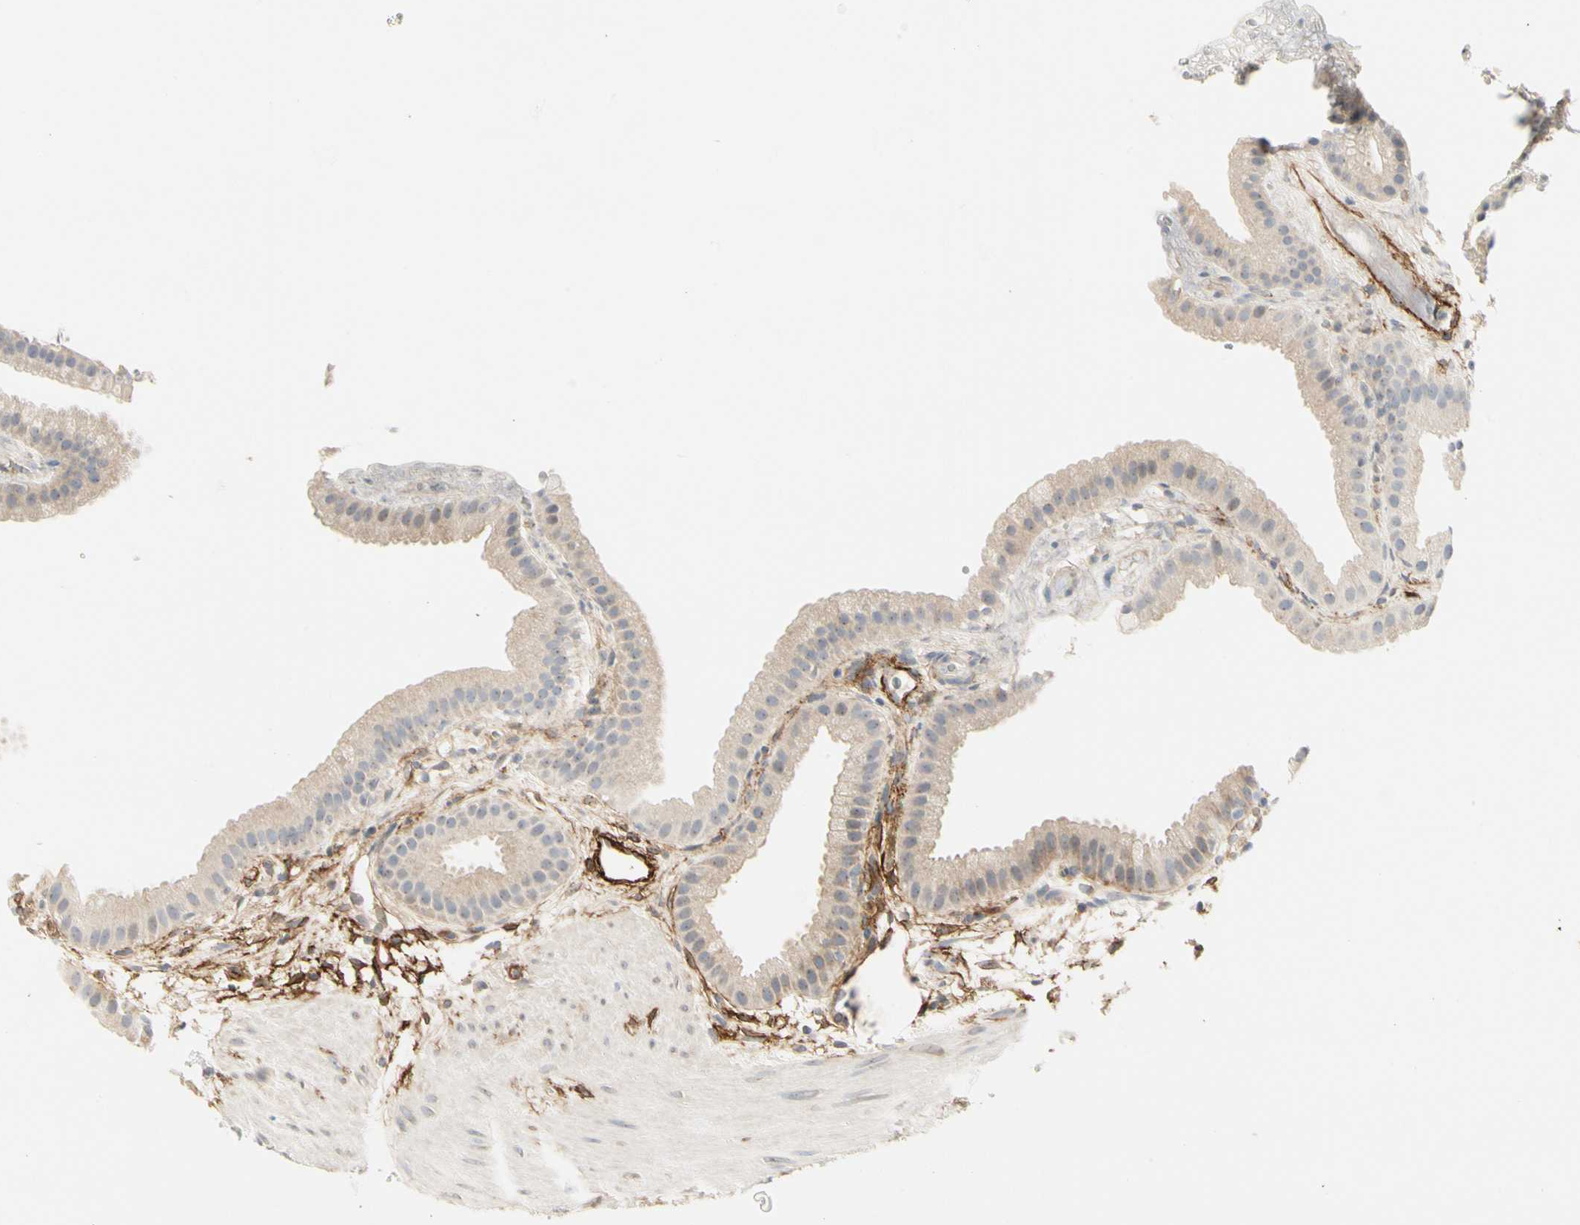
{"staining": {"intensity": "negative", "quantity": "none", "location": "none"}, "tissue": "gallbladder", "cell_type": "Glandular cells", "image_type": "normal", "snomed": [{"axis": "morphology", "description": "Normal tissue, NOS"}, {"axis": "topography", "description": "Gallbladder"}], "caption": "IHC micrograph of benign human gallbladder stained for a protein (brown), which shows no staining in glandular cells. (Brightfield microscopy of DAB (3,3'-diaminobenzidine) immunohistochemistry at high magnification).", "gene": "GGT5", "patient": {"sex": "female", "age": 64}}